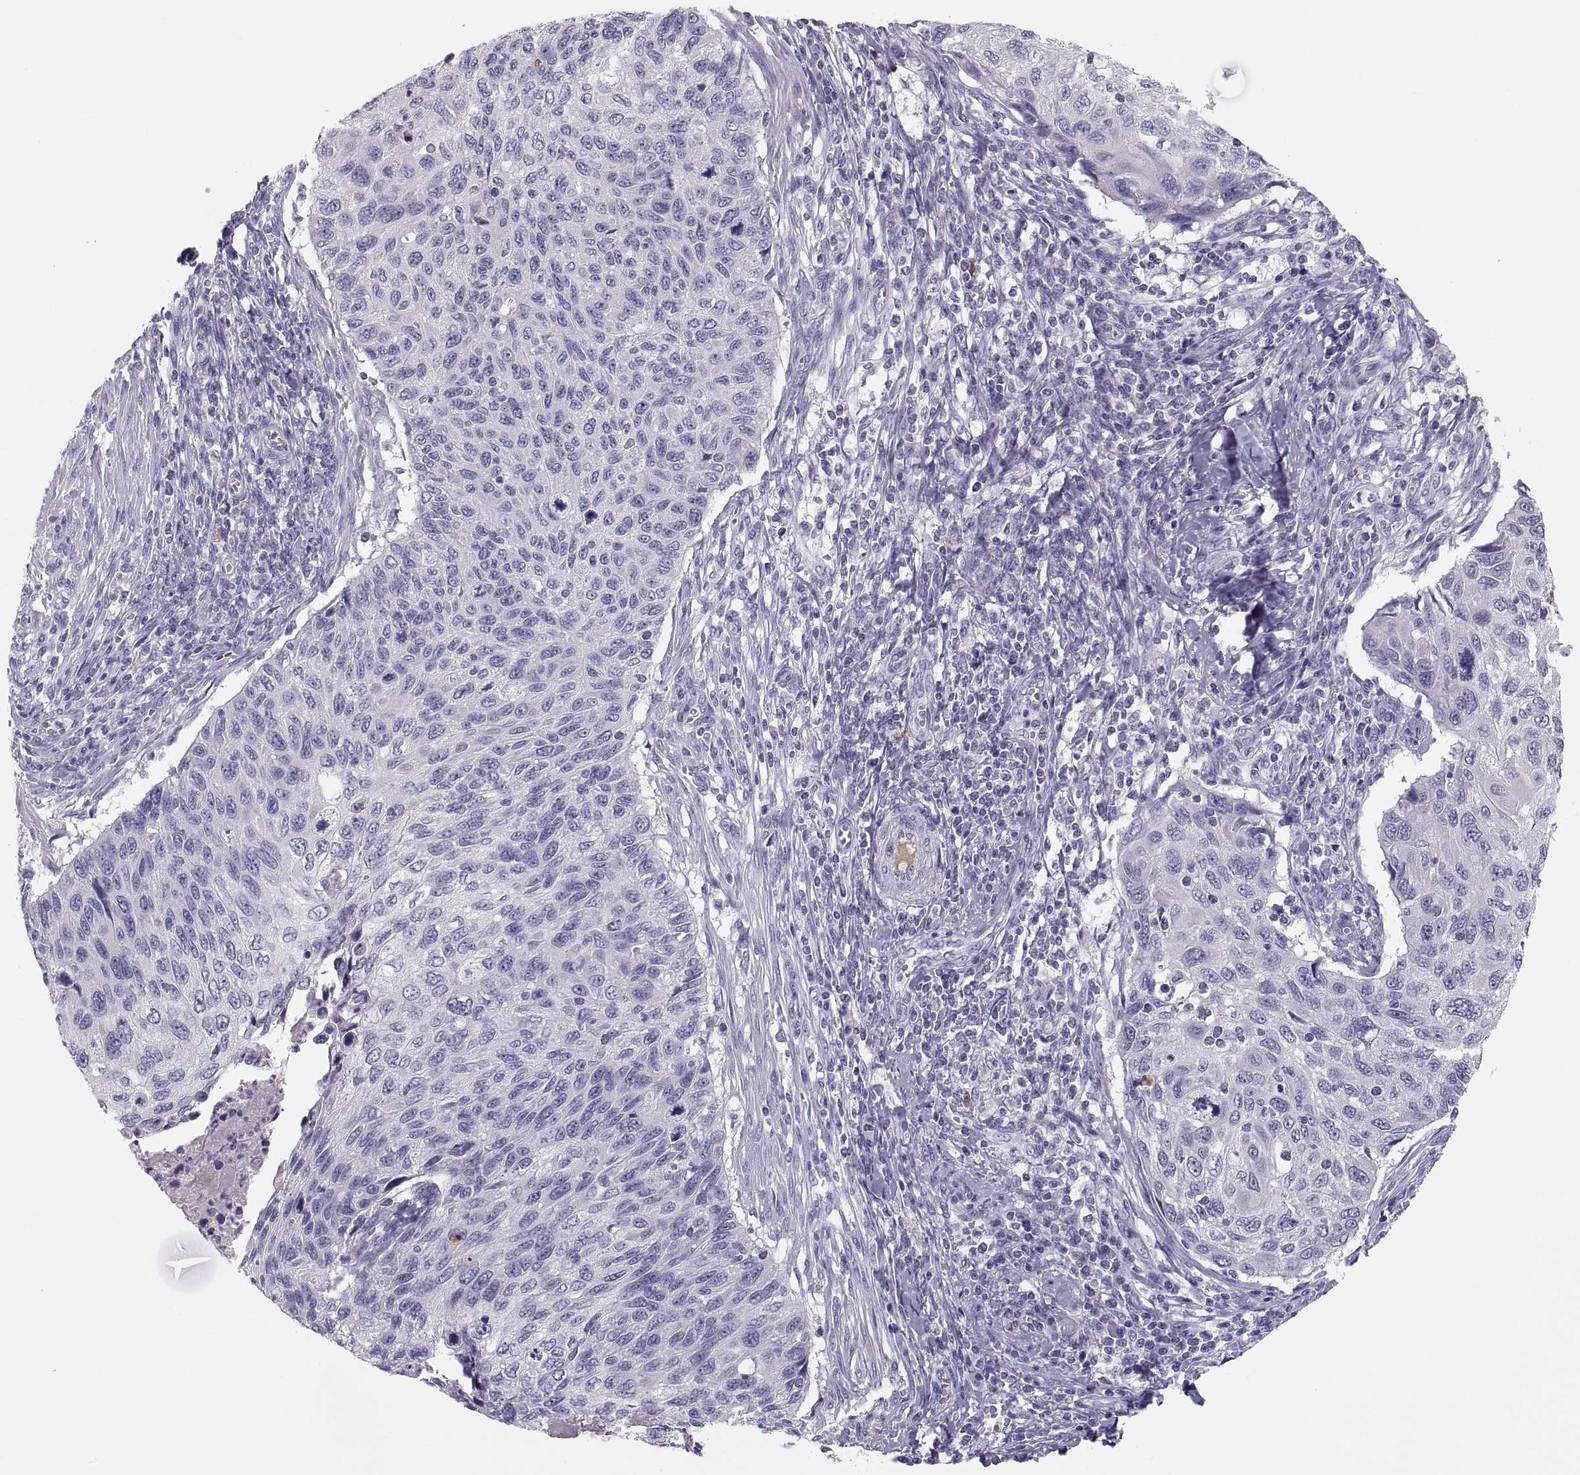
{"staining": {"intensity": "negative", "quantity": "none", "location": "none"}, "tissue": "cervical cancer", "cell_type": "Tumor cells", "image_type": "cancer", "snomed": [{"axis": "morphology", "description": "Squamous cell carcinoma, NOS"}, {"axis": "topography", "description": "Cervix"}], "caption": "Tumor cells are negative for protein expression in human cervical cancer.", "gene": "MAGEB2", "patient": {"sex": "female", "age": 70}}